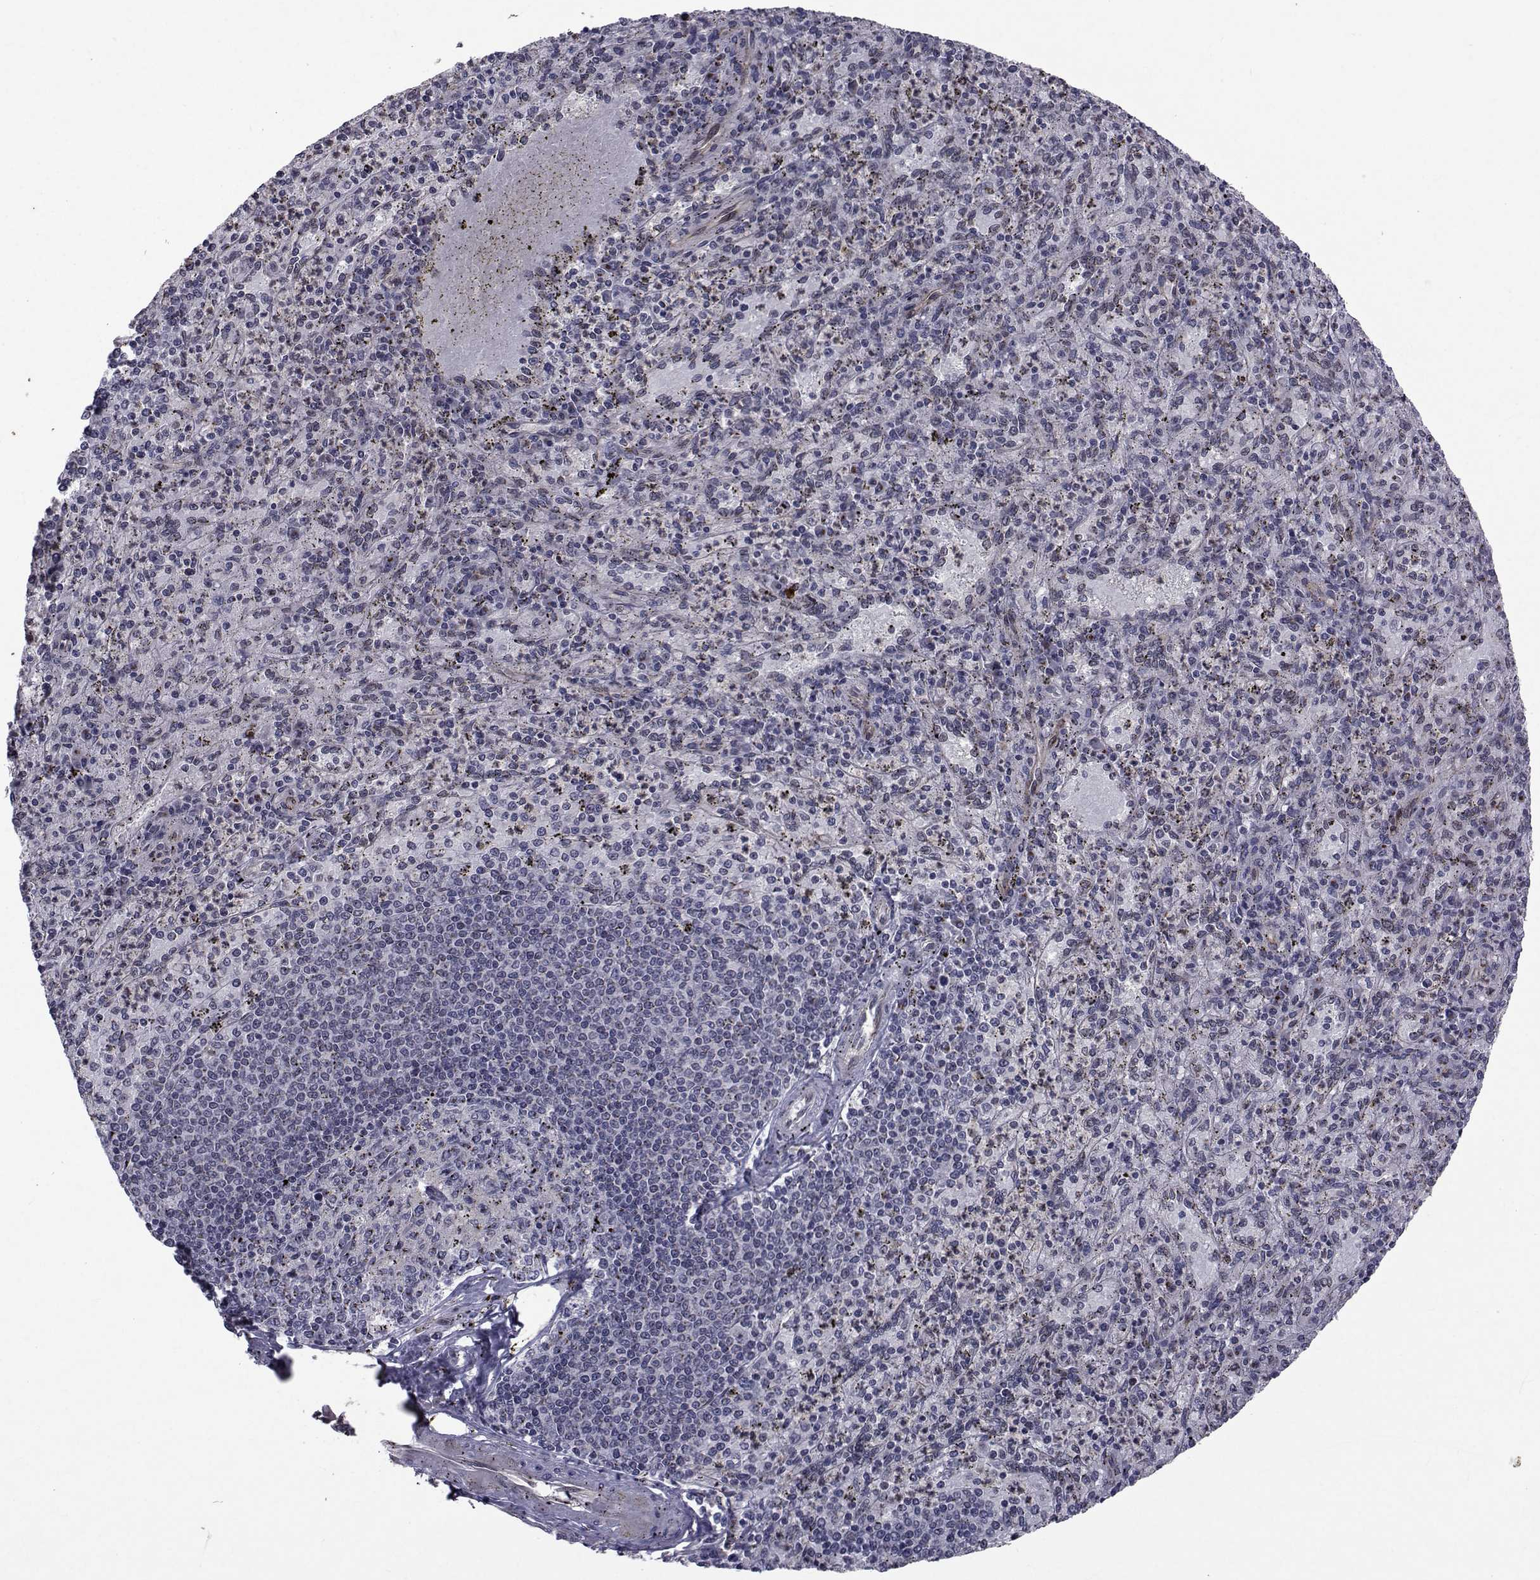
{"staining": {"intensity": "negative", "quantity": "none", "location": "none"}, "tissue": "spleen", "cell_type": "Cells in red pulp", "image_type": "normal", "snomed": [{"axis": "morphology", "description": "Normal tissue, NOS"}, {"axis": "topography", "description": "Spleen"}], "caption": "This is a micrograph of immunohistochemistry (IHC) staining of normal spleen, which shows no staining in cells in red pulp.", "gene": "ATP6V1C2", "patient": {"sex": "male", "age": 60}}